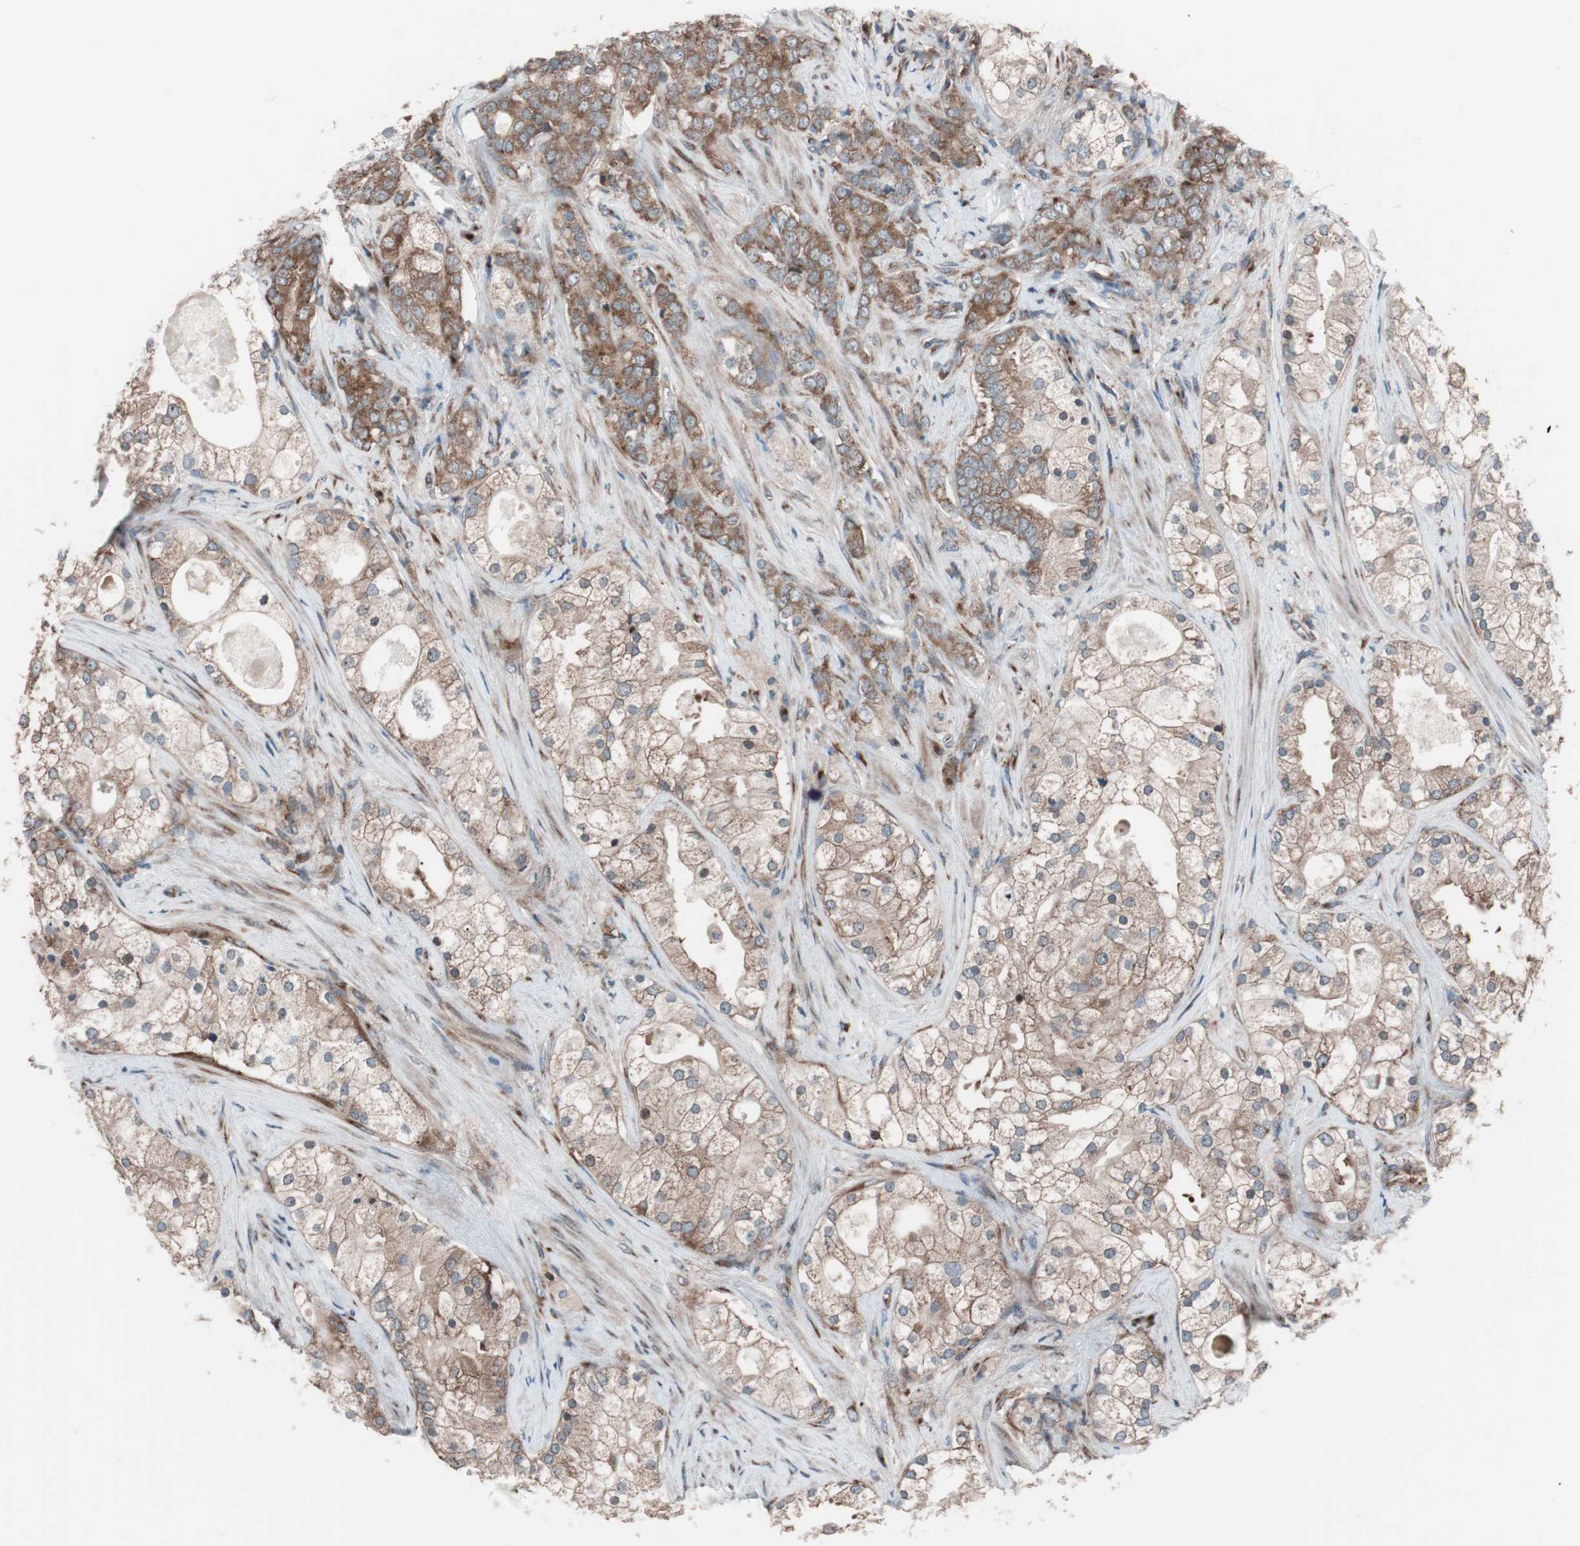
{"staining": {"intensity": "moderate", "quantity": ">75%", "location": "cytoplasmic/membranous"}, "tissue": "prostate cancer", "cell_type": "Tumor cells", "image_type": "cancer", "snomed": [{"axis": "morphology", "description": "Adenocarcinoma, Low grade"}, {"axis": "topography", "description": "Prostate"}], "caption": "Immunohistochemical staining of human prostate cancer (low-grade adenocarcinoma) displays medium levels of moderate cytoplasmic/membranous staining in about >75% of tumor cells. (Stains: DAB (3,3'-diaminobenzidine) in brown, nuclei in blue, Microscopy: brightfield microscopy at high magnification).", "gene": "SEC31A", "patient": {"sex": "male", "age": 58}}